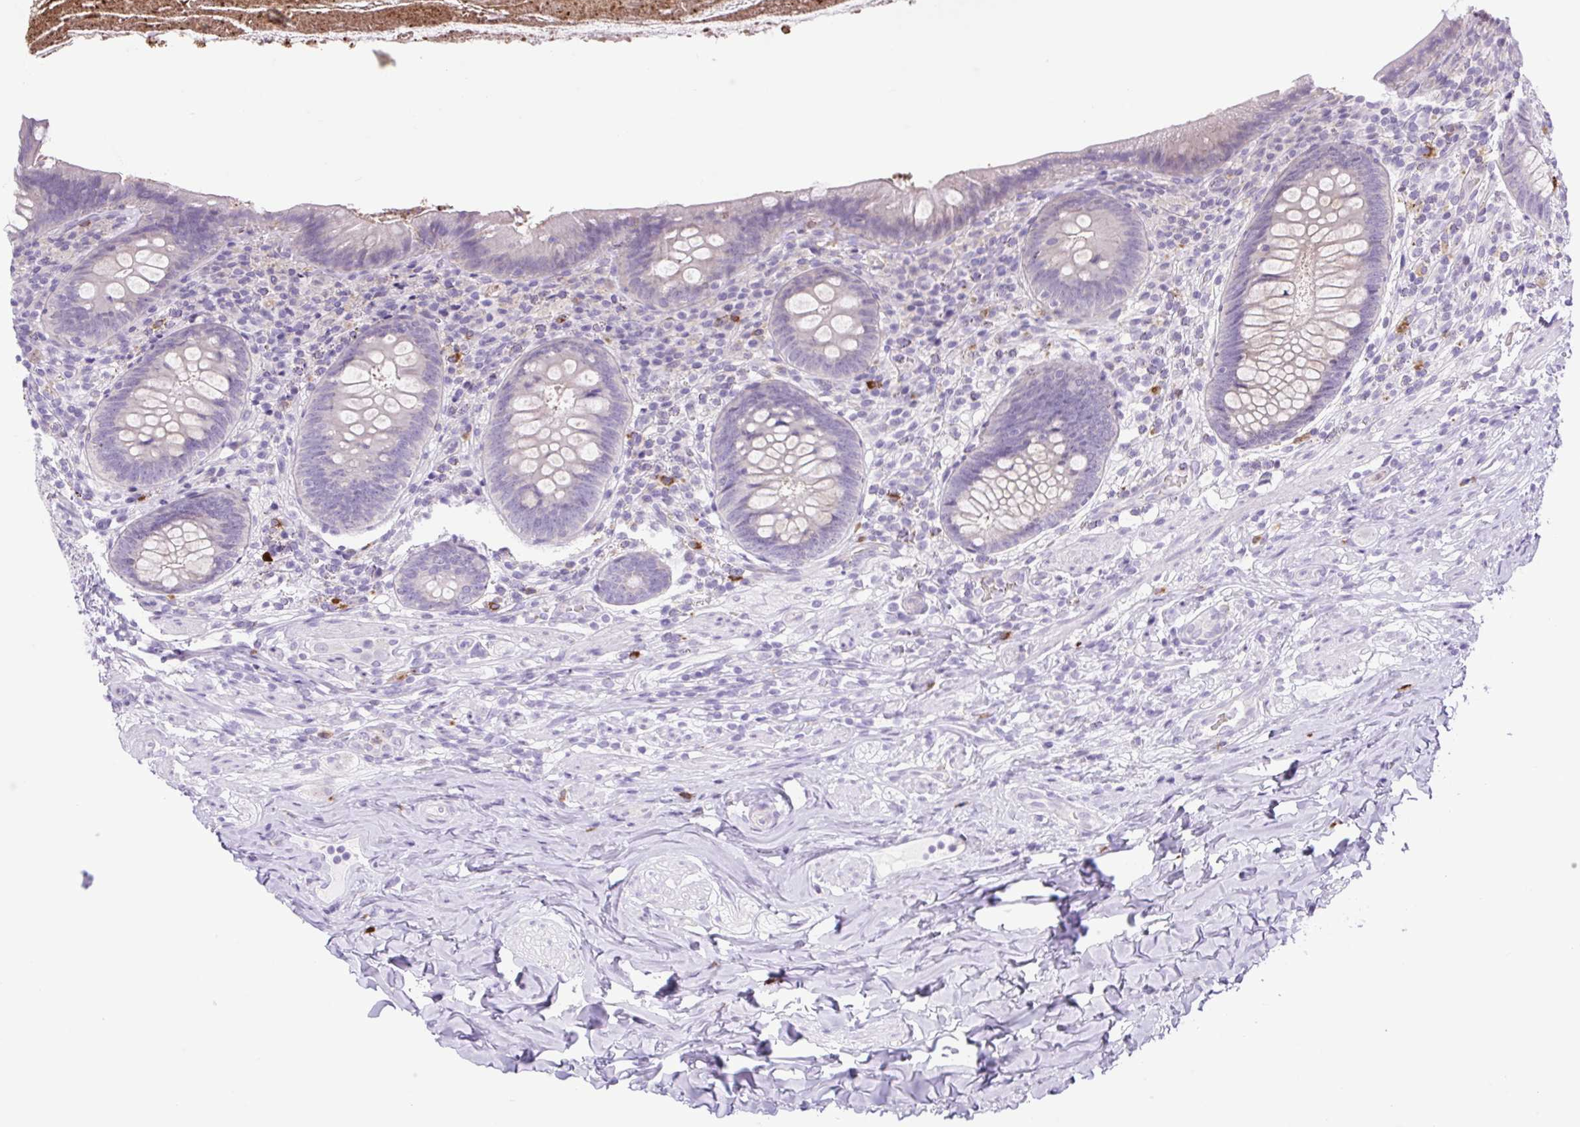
{"staining": {"intensity": "negative", "quantity": "none", "location": "none"}, "tissue": "appendix", "cell_type": "Glandular cells", "image_type": "normal", "snomed": [{"axis": "morphology", "description": "Normal tissue, NOS"}, {"axis": "topography", "description": "Appendix"}], "caption": "The micrograph exhibits no staining of glandular cells in benign appendix.", "gene": "FAM177B", "patient": {"sex": "male", "age": 47}}